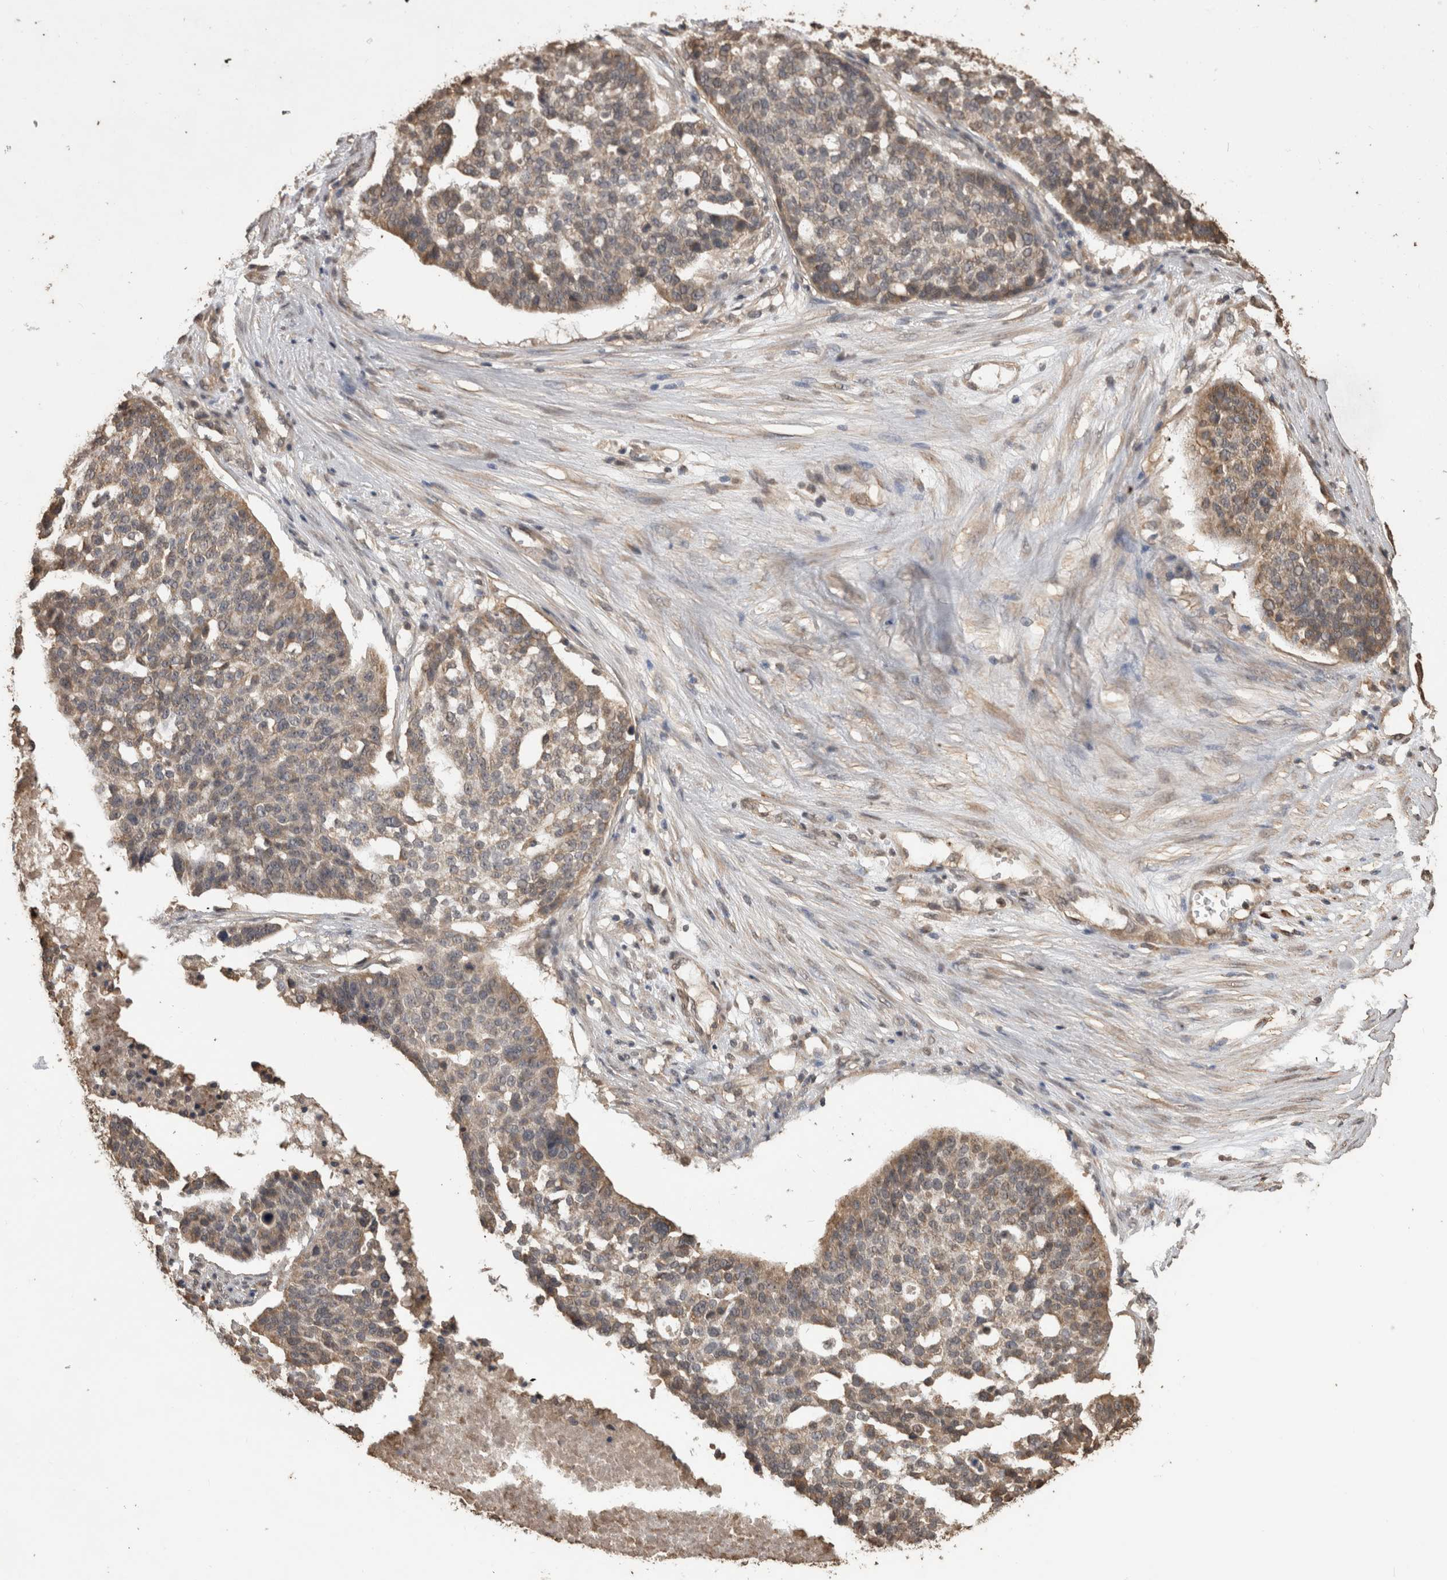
{"staining": {"intensity": "moderate", "quantity": "25%-75%", "location": "cytoplasmic/membranous"}, "tissue": "ovarian cancer", "cell_type": "Tumor cells", "image_type": "cancer", "snomed": [{"axis": "morphology", "description": "Cystadenocarcinoma, serous, NOS"}, {"axis": "topography", "description": "Ovary"}], "caption": "A medium amount of moderate cytoplasmic/membranous expression is present in approximately 25%-75% of tumor cells in ovarian serous cystadenocarcinoma tissue.", "gene": "SOCS5", "patient": {"sex": "female", "age": 59}}